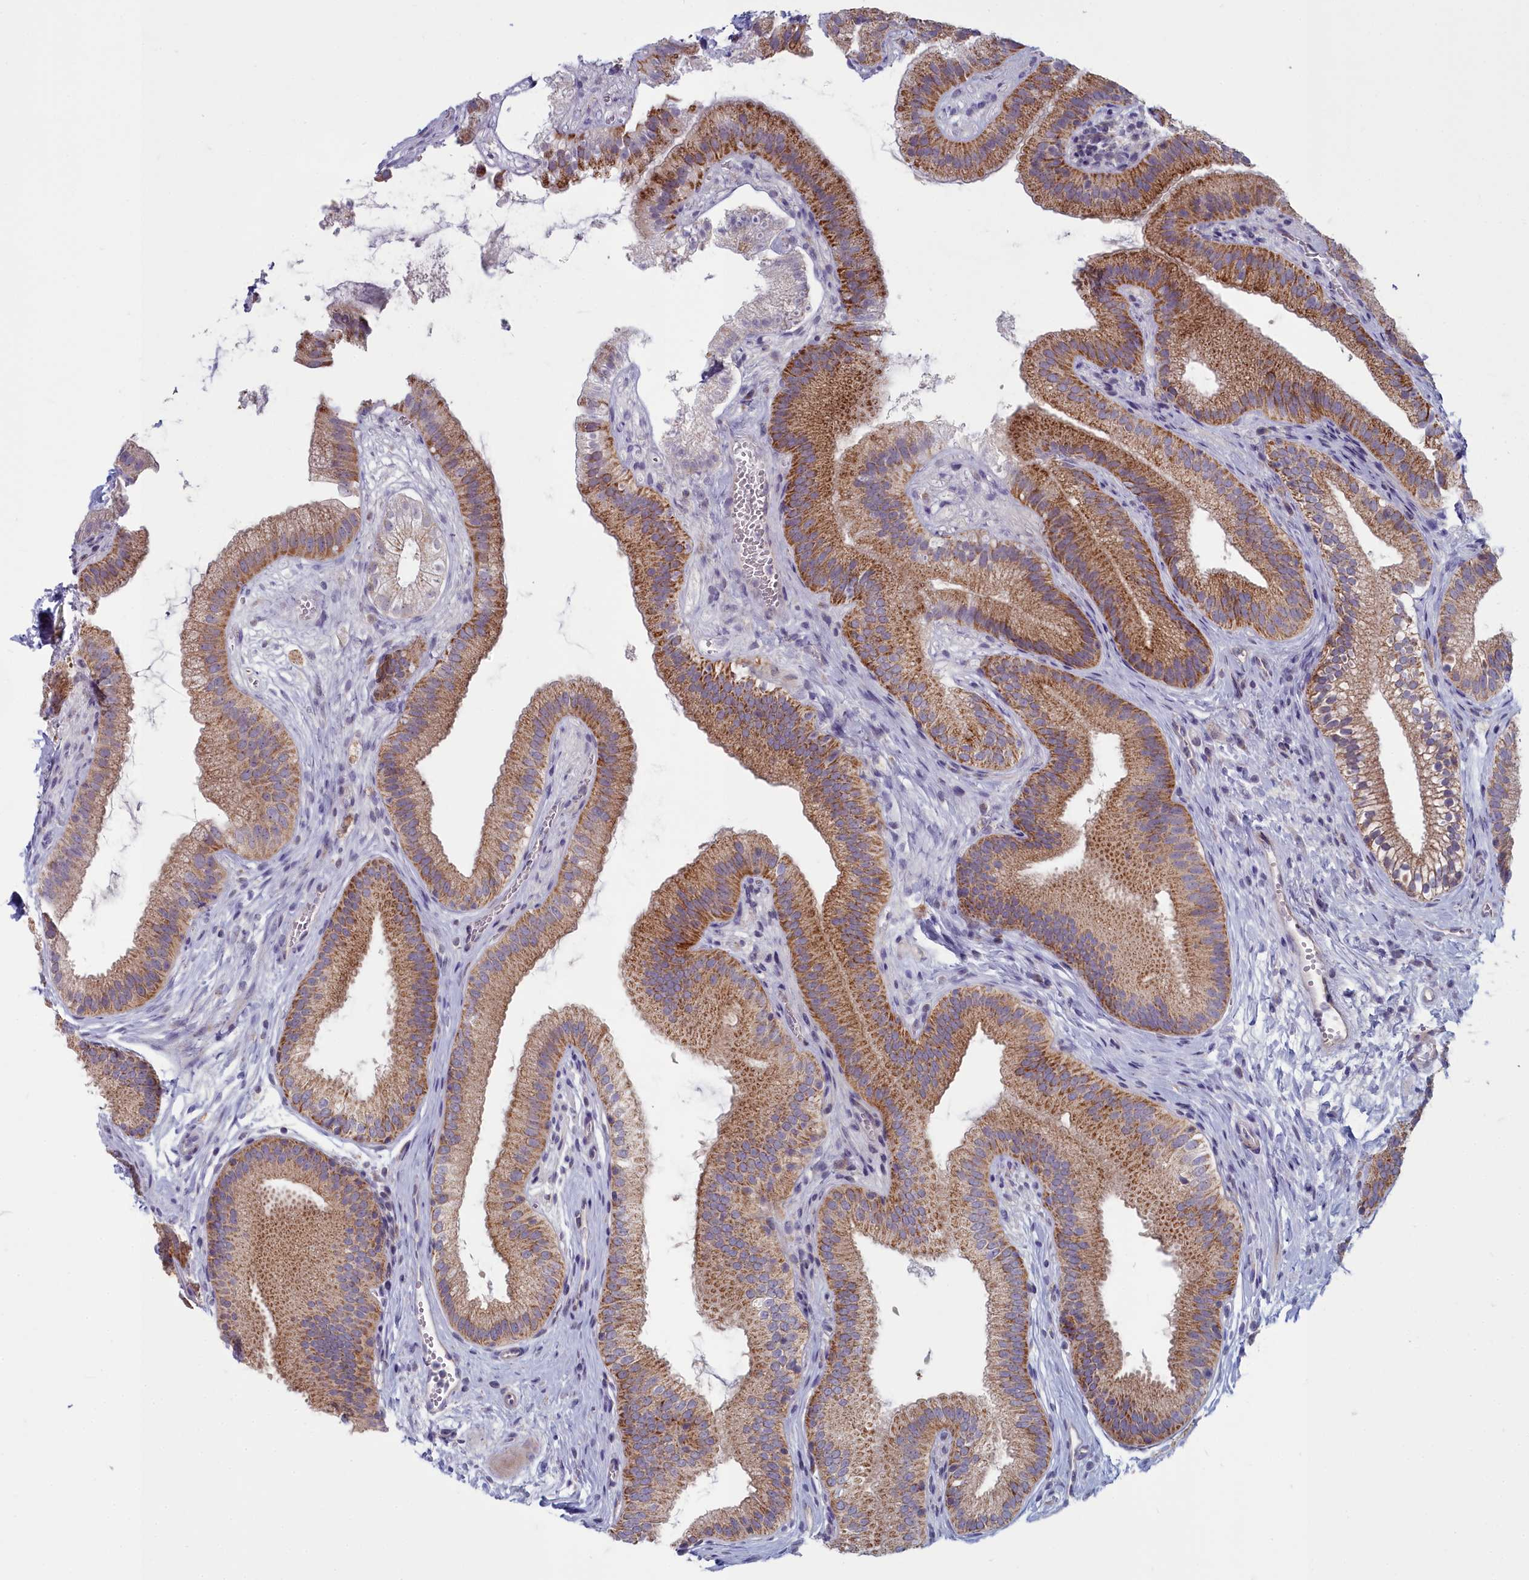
{"staining": {"intensity": "moderate", "quantity": ">75%", "location": "cytoplasmic/membranous"}, "tissue": "gallbladder", "cell_type": "Glandular cells", "image_type": "normal", "snomed": [{"axis": "morphology", "description": "Normal tissue, NOS"}, {"axis": "topography", "description": "Gallbladder"}], "caption": "High-power microscopy captured an immunohistochemistry (IHC) micrograph of benign gallbladder, revealing moderate cytoplasmic/membranous staining in about >75% of glandular cells. Nuclei are stained in blue.", "gene": "INSYN2A", "patient": {"sex": "female", "age": 54}}